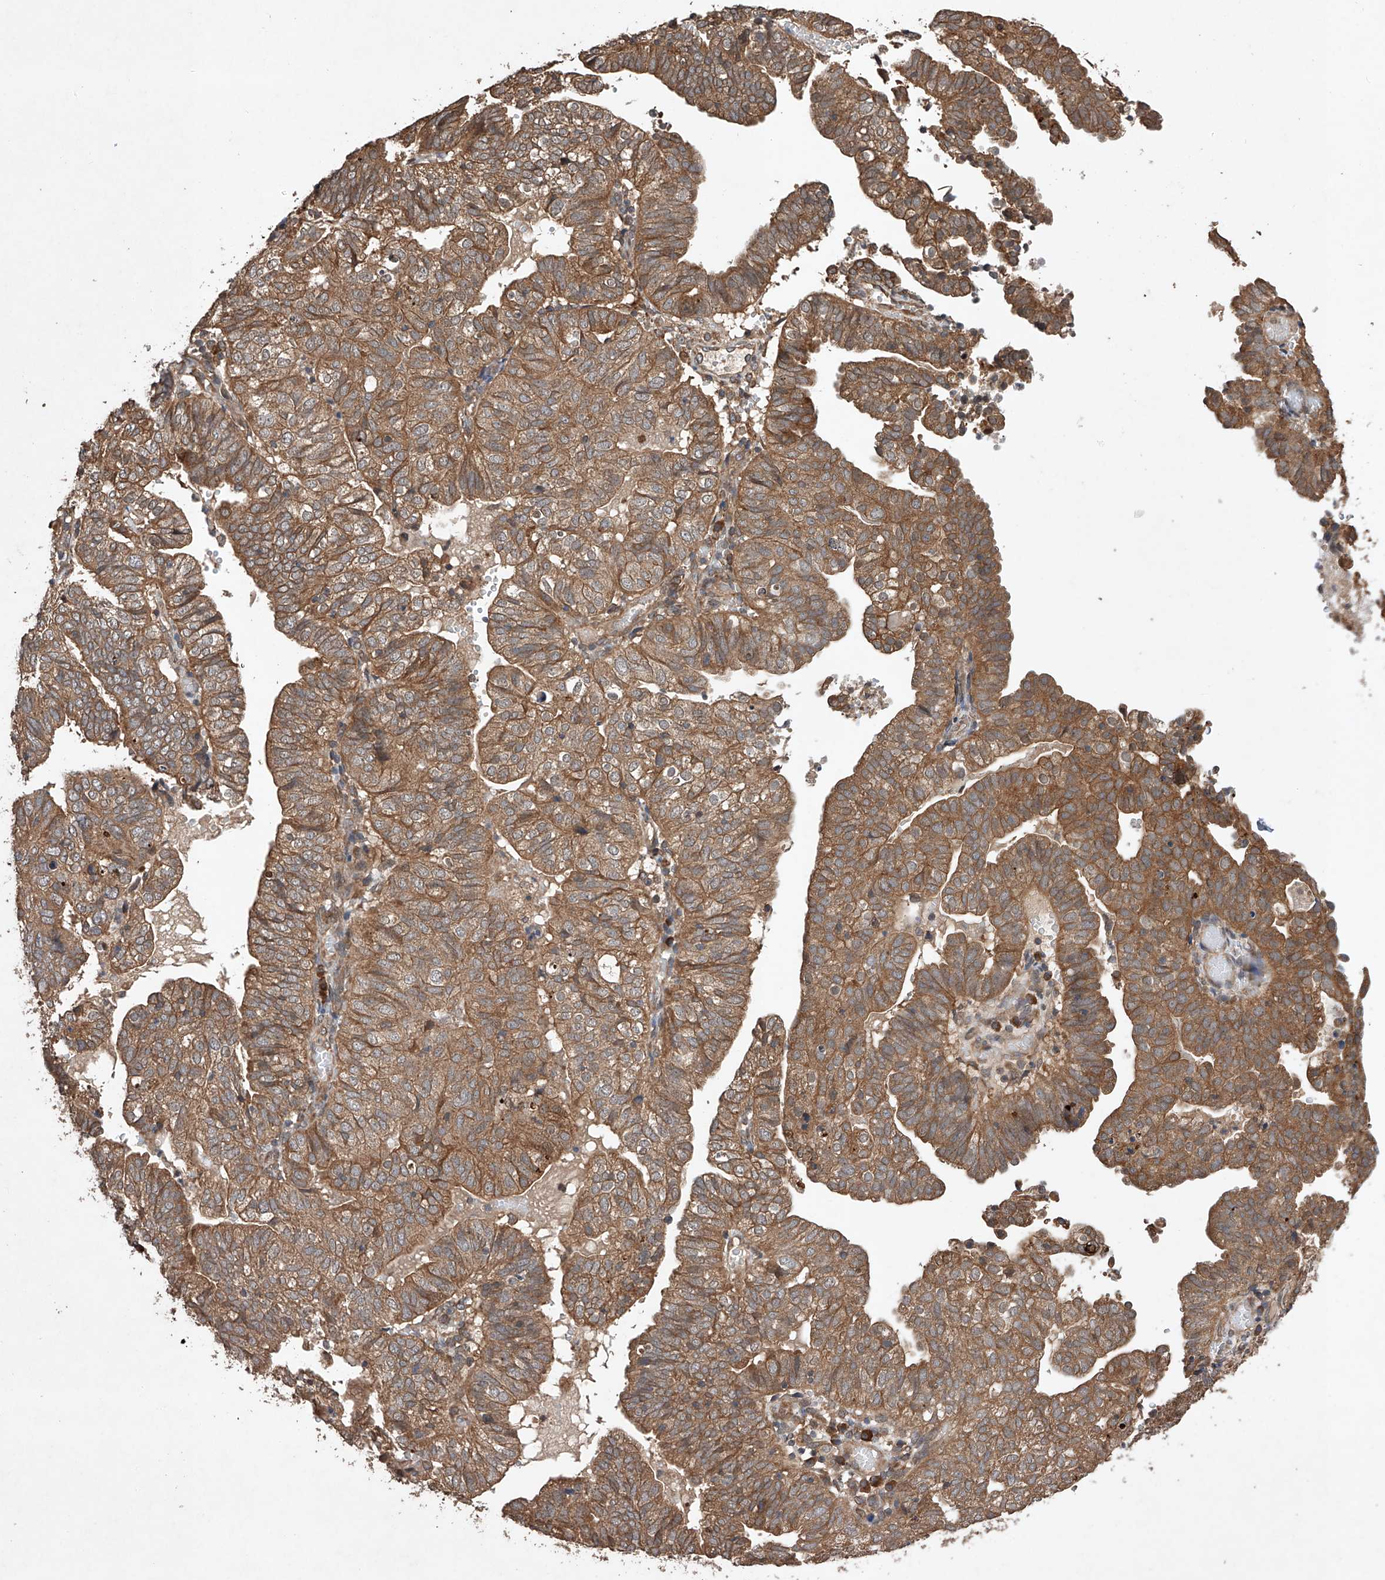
{"staining": {"intensity": "moderate", "quantity": ">75%", "location": "cytoplasmic/membranous"}, "tissue": "endometrial cancer", "cell_type": "Tumor cells", "image_type": "cancer", "snomed": [{"axis": "morphology", "description": "Adenocarcinoma, NOS"}, {"axis": "topography", "description": "Uterus"}], "caption": "Protein staining reveals moderate cytoplasmic/membranous expression in approximately >75% of tumor cells in endometrial adenocarcinoma. Immunohistochemistry (ihc) stains the protein of interest in brown and the nuclei are stained blue.", "gene": "LURAP1", "patient": {"sex": "female", "age": 77}}